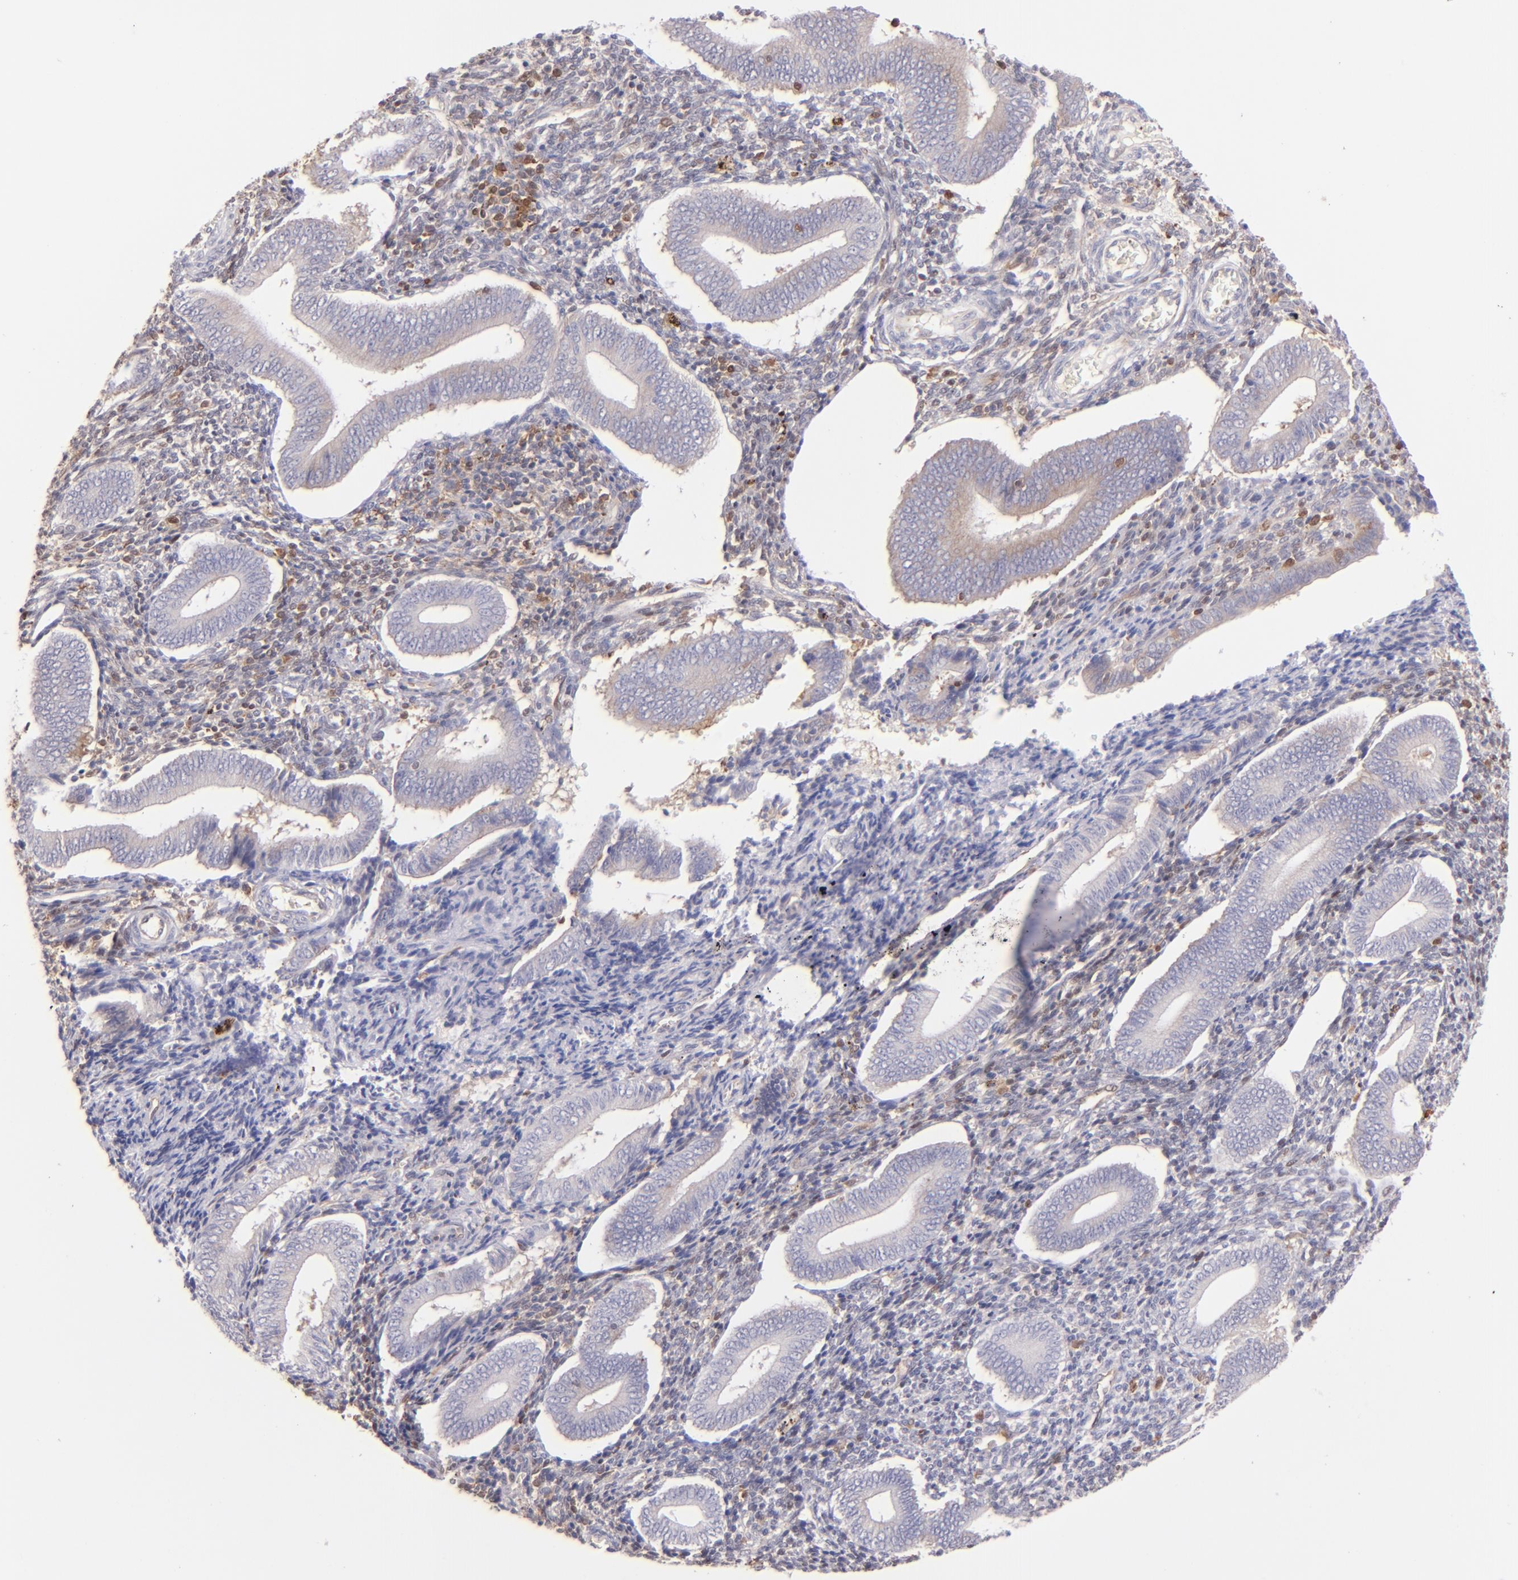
{"staining": {"intensity": "weak", "quantity": "25%-75%", "location": "cytoplasmic/membranous"}, "tissue": "endometrium", "cell_type": "Cells in endometrial stroma", "image_type": "normal", "snomed": [{"axis": "morphology", "description": "Normal tissue, NOS"}, {"axis": "topography", "description": "Uterus"}, {"axis": "topography", "description": "Endometrium"}], "caption": "Brown immunohistochemical staining in unremarkable human endometrium shows weak cytoplasmic/membranous staining in about 25%-75% of cells in endometrial stroma.", "gene": "BTK", "patient": {"sex": "female", "age": 33}}